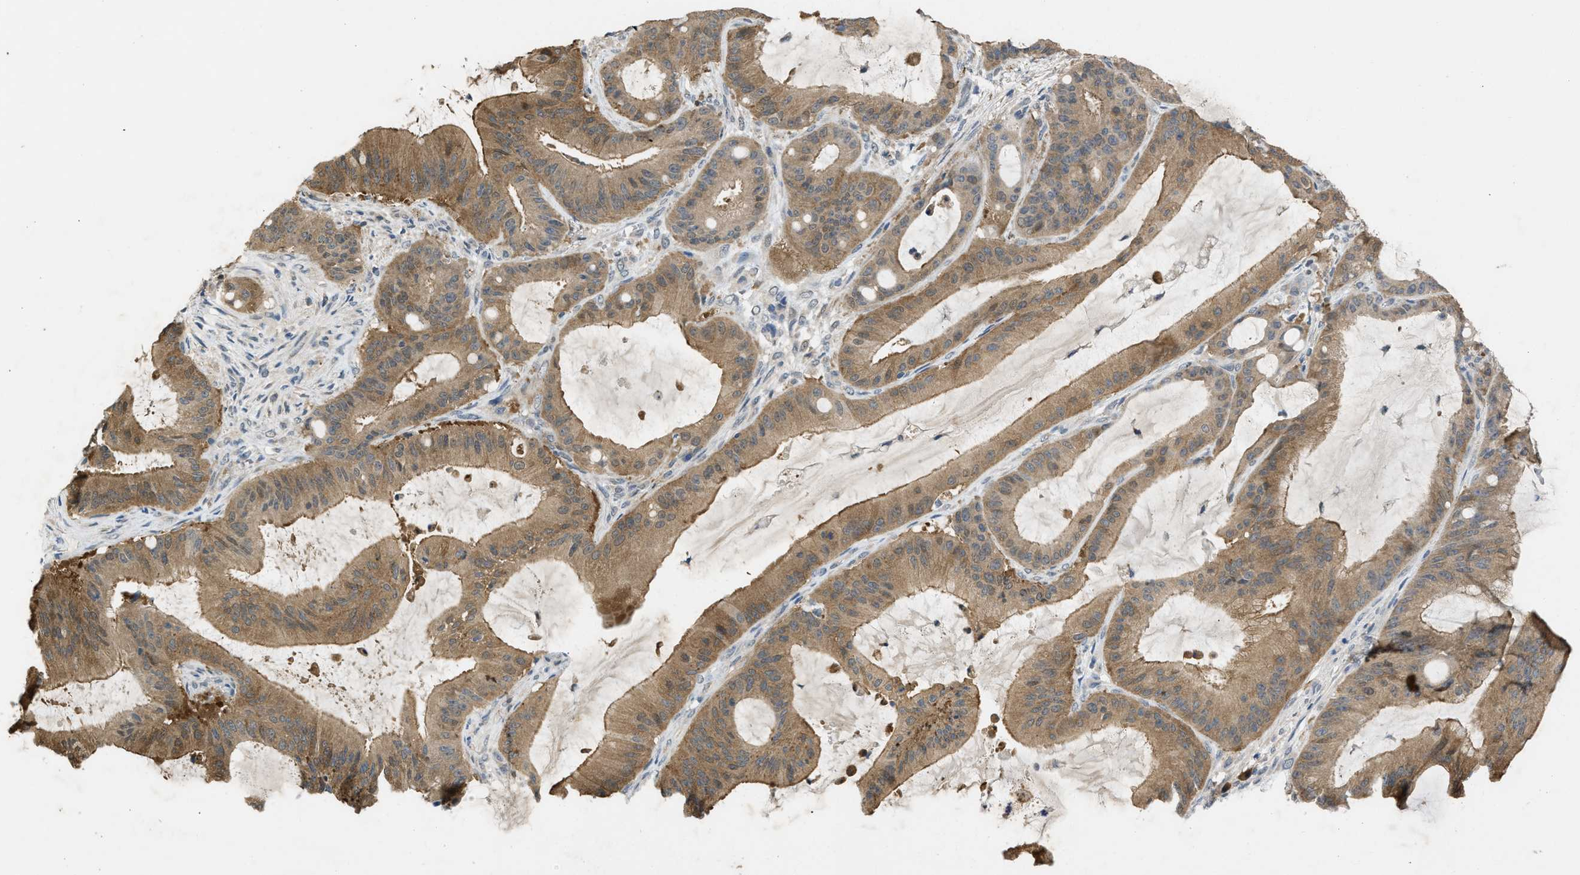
{"staining": {"intensity": "moderate", "quantity": ">75%", "location": "cytoplasmic/membranous"}, "tissue": "liver cancer", "cell_type": "Tumor cells", "image_type": "cancer", "snomed": [{"axis": "morphology", "description": "Normal tissue, NOS"}, {"axis": "morphology", "description": "Cholangiocarcinoma"}, {"axis": "topography", "description": "Liver"}, {"axis": "topography", "description": "Peripheral nerve tissue"}], "caption": "Liver cancer (cholangiocarcinoma) stained with a brown dye shows moderate cytoplasmic/membranous positive expression in about >75% of tumor cells.", "gene": "MAPK7", "patient": {"sex": "female", "age": 73}}